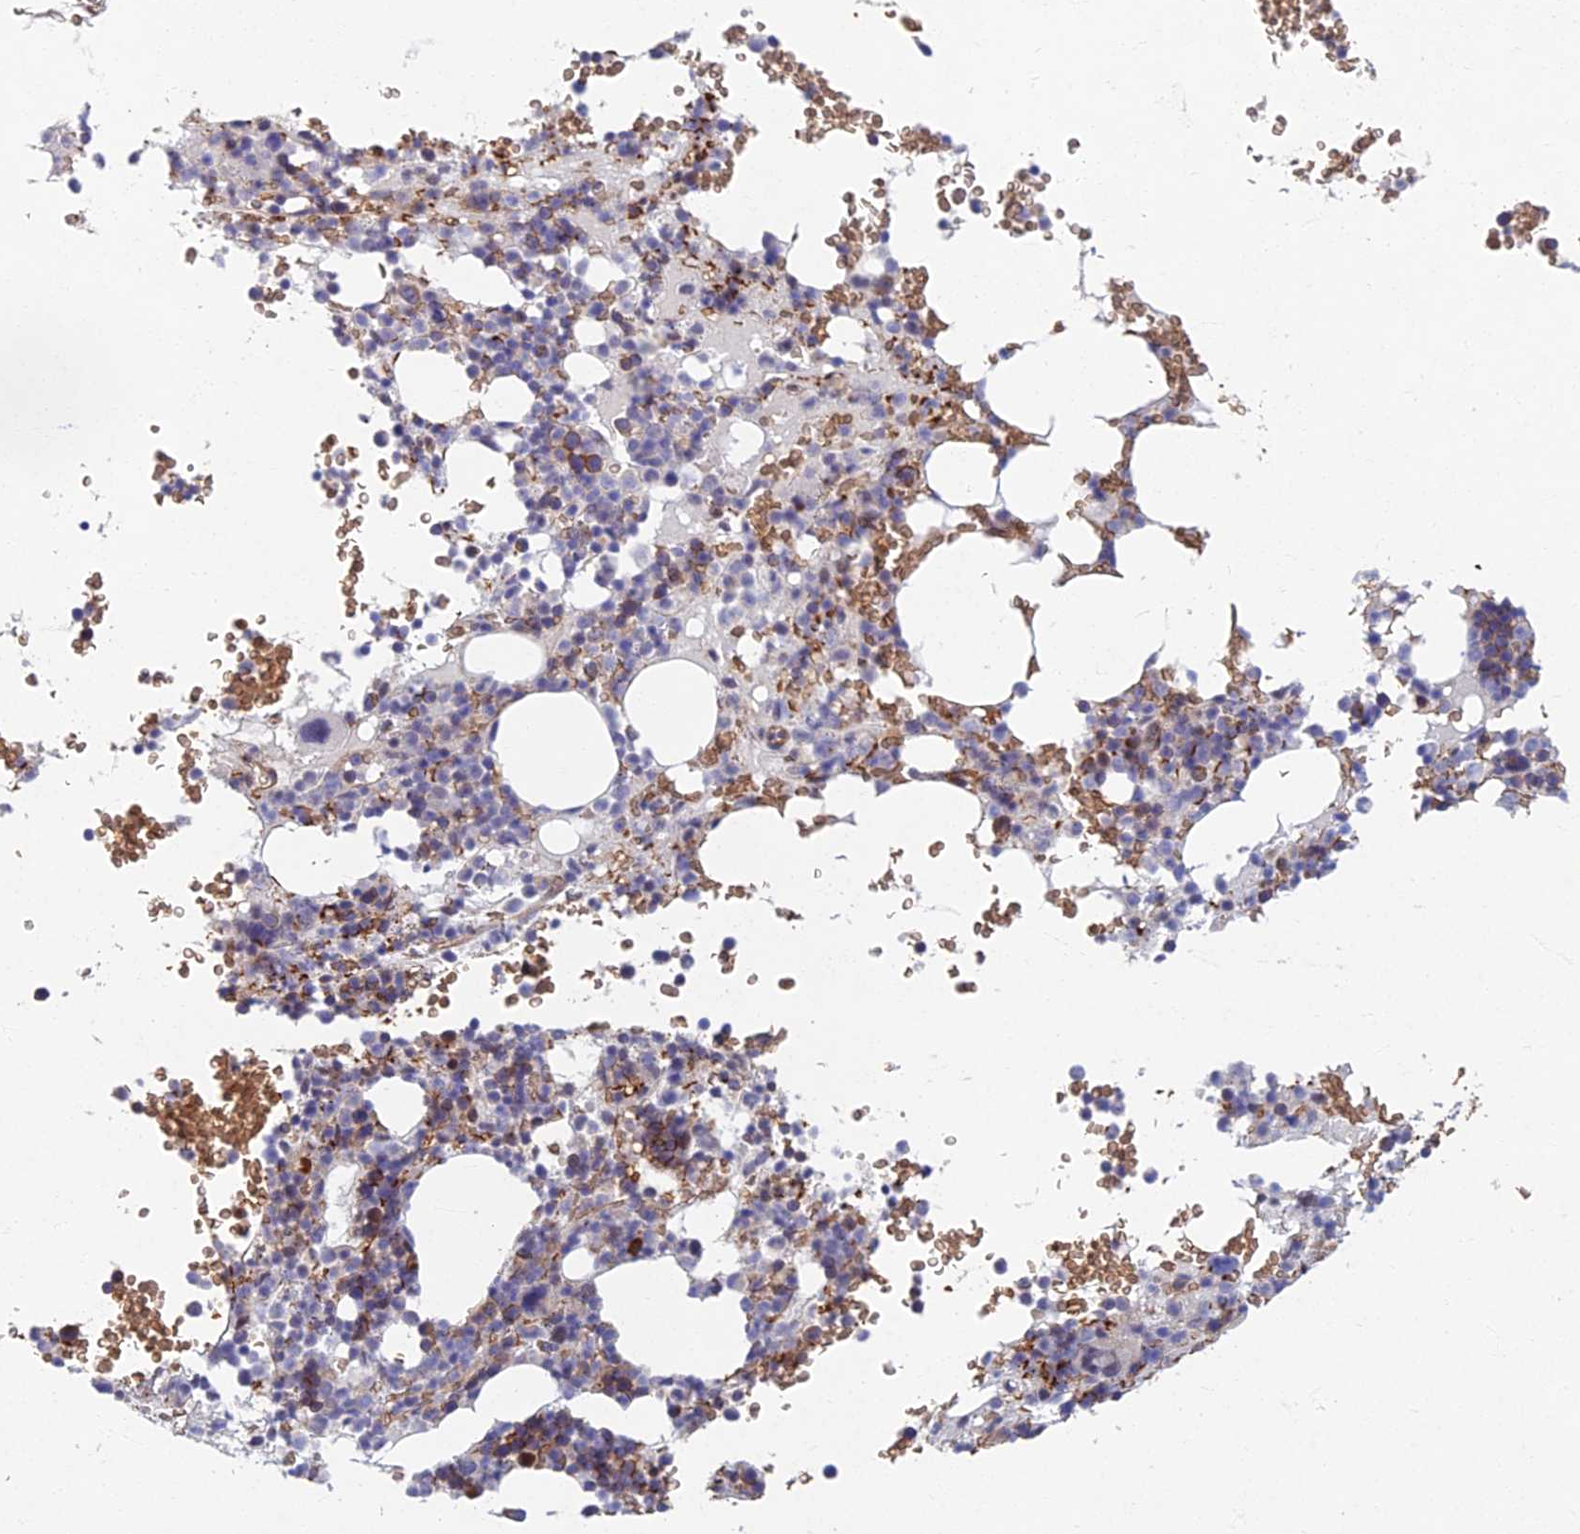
{"staining": {"intensity": "moderate", "quantity": "<25%", "location": "cytoplasmic/membranous"}, "tissue": "bone marrow", "cell_type": "Hematopoietic cells", "image_type": "normal", "snomed": [{"axis": "morphology", "description": "Normal tissue, NOS"}, {"axis": "topography", "description": "Bone marrow"}], "caption": "The immunohistochemical stain shows moderate cytoplasmic/membranous positivity in hematopoietic cells of unremarkable bone marrow. (DAB (3,3'-diaminobenzidine) IHC with brightfield microscopy, high magnification).", "gene": "RHBDL2", "patient": {"sex": "male", "age": 58}}